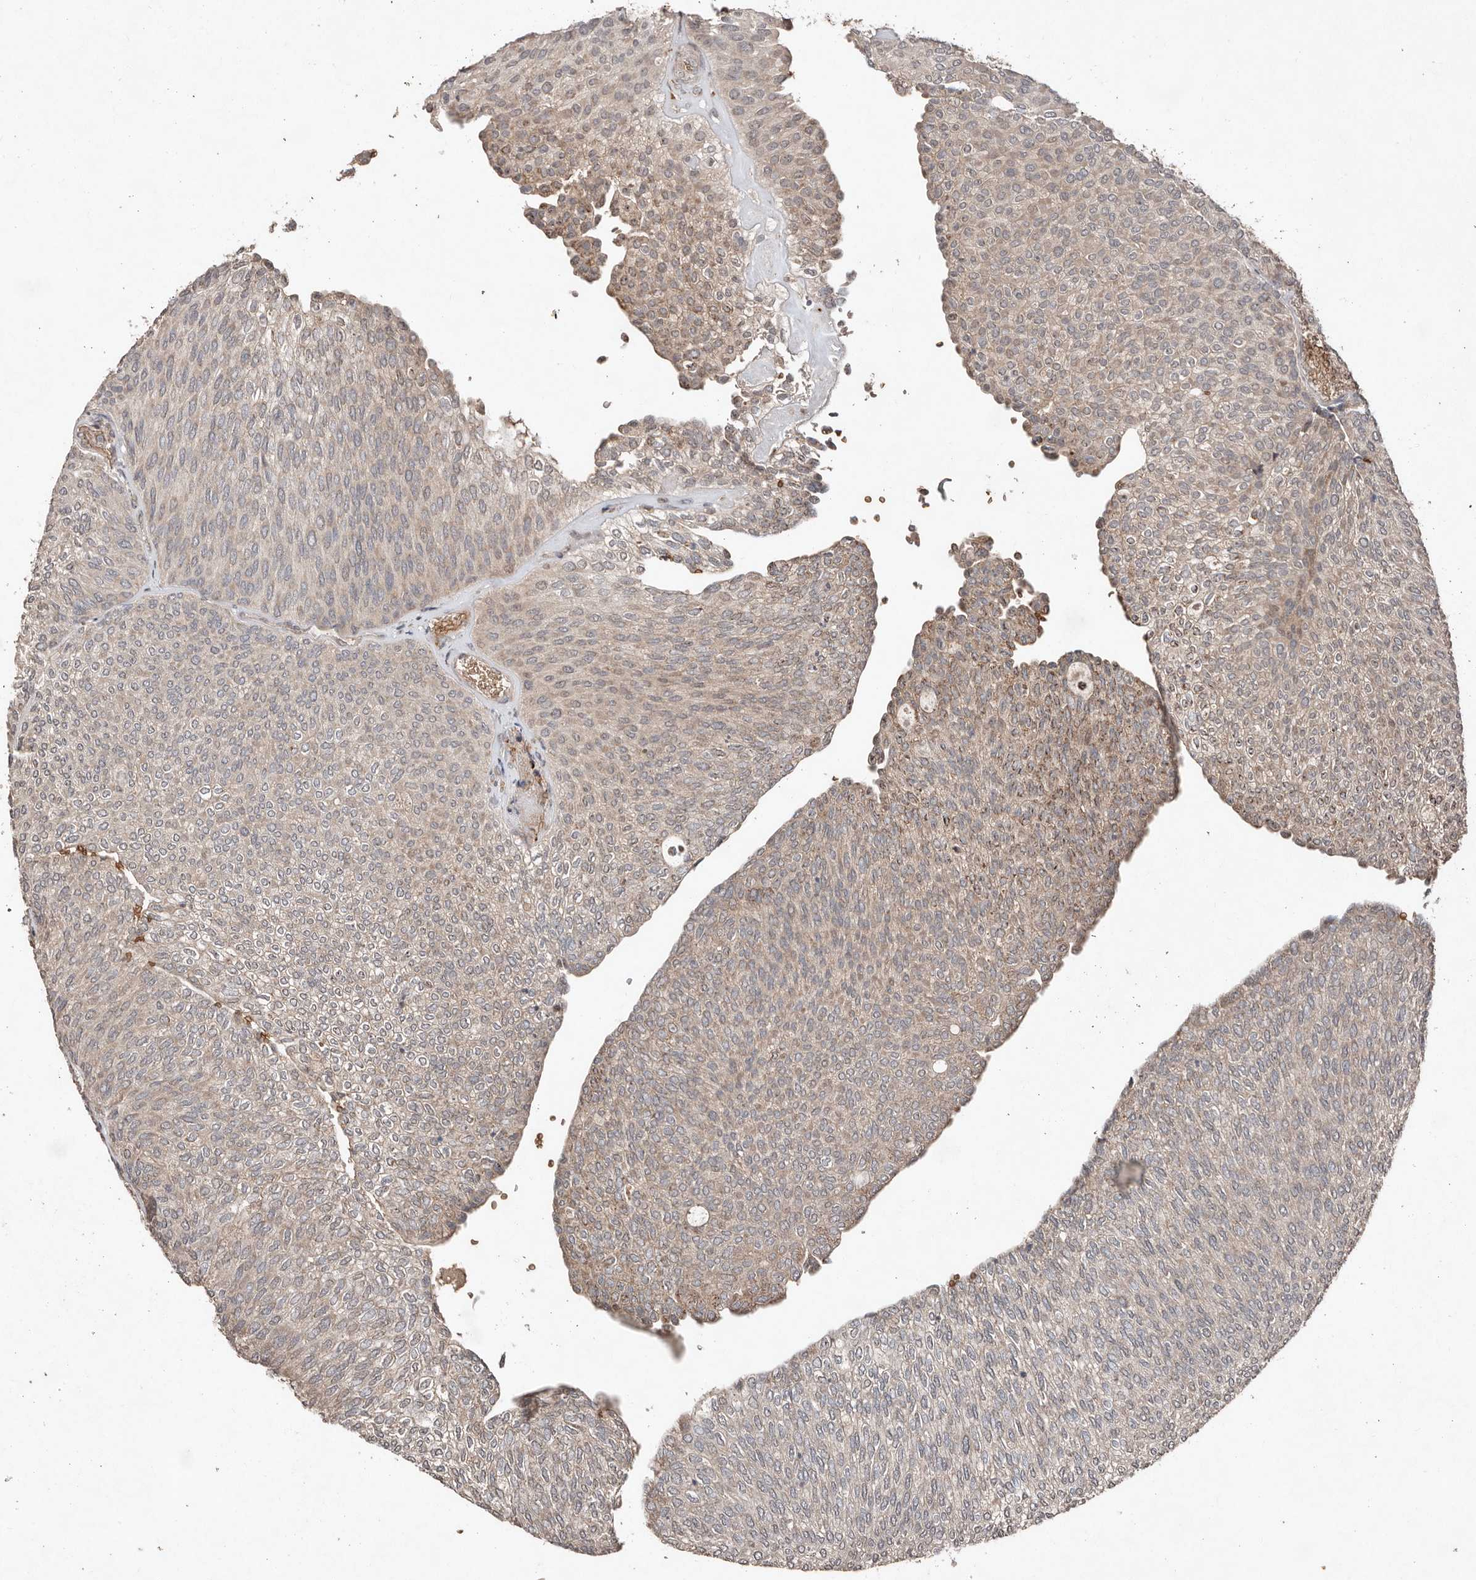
{"staining": {"intensity": "weak", "quantity": "<25%", "location": "cytoplasmic/membranous"}, "tissue": "urothelial cancer", "cell_type": "Tumor cells", "image_type": "cancer", "snomed": [{"axis": "morphology", "description": "Urothelial carcinoma, Low grade"}, {"axis": "topography", "description": "Urinary bladder"}], "caption": "High magnification brightfield microscopy of low-grade urothelial carcinoma stained with DAB (brown) and counterstained with hematoxylin (blue): tumor cells show no significant staining.", "gene": "DIP2C", "patient": {"sex": "female", "age": 79}}